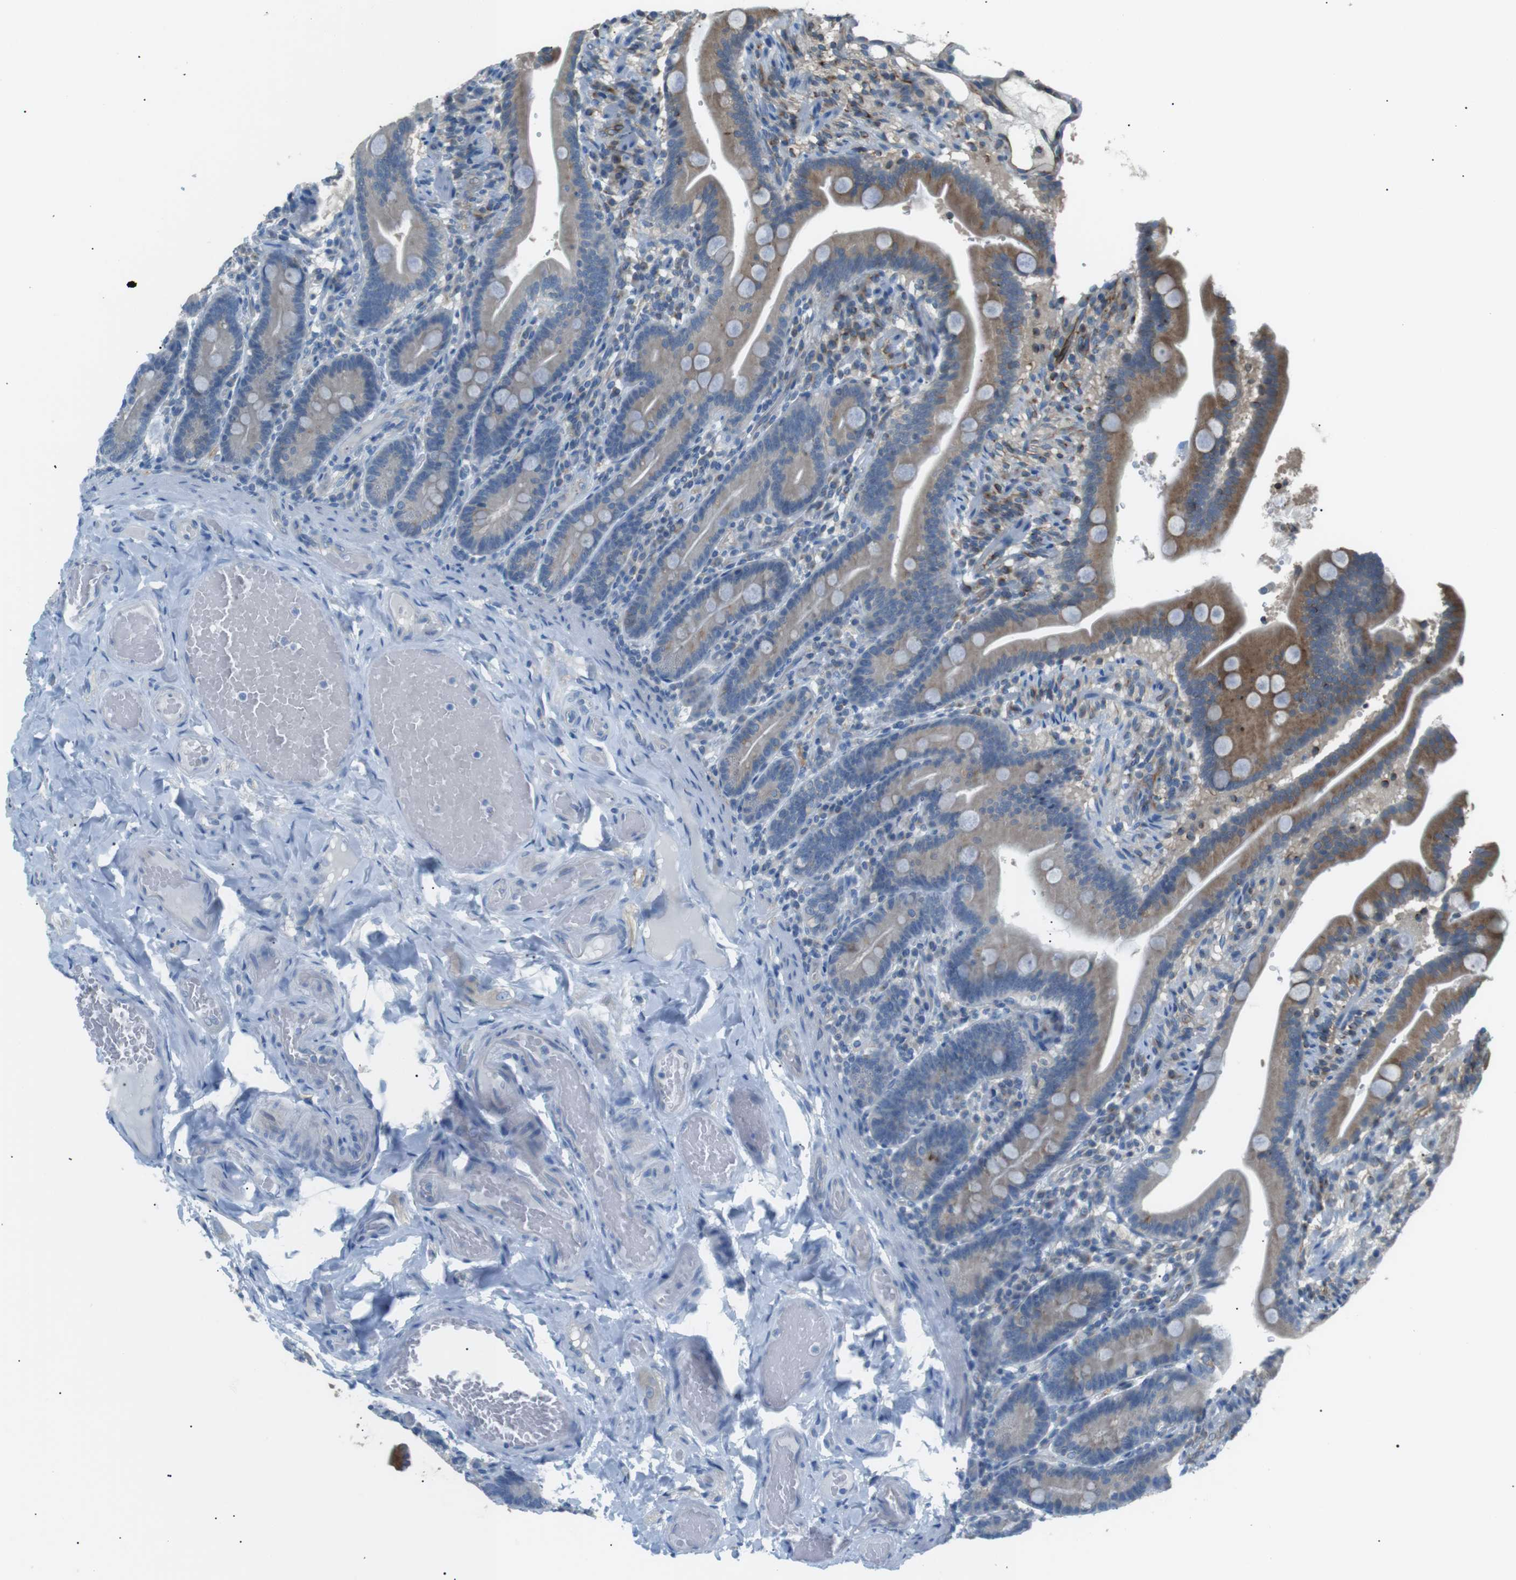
{"staining": {"intensity": "moderate", "quantity": "<25%", "location": "cytoplasmic/membranous"}, "tissue": "duodenum", "cell_type": "Glandular cells", "image_type": "normal", "snomed": [{"axis": "morphology", "description": "Normal tissue, NOS"}, {"axis": "topography", "description": "Duodenum"}], "caption": "Immunohistochemistry of unremarkable human duodenum demonstrates low levels of moderate cytoplasmic/membranous positivity in approximately <25% of glandular cells. (DAB = brown stain, brightfield microscopy at high magnification).", "gene": "CDH26", "patient": {"sex": "male", "age": 54}}